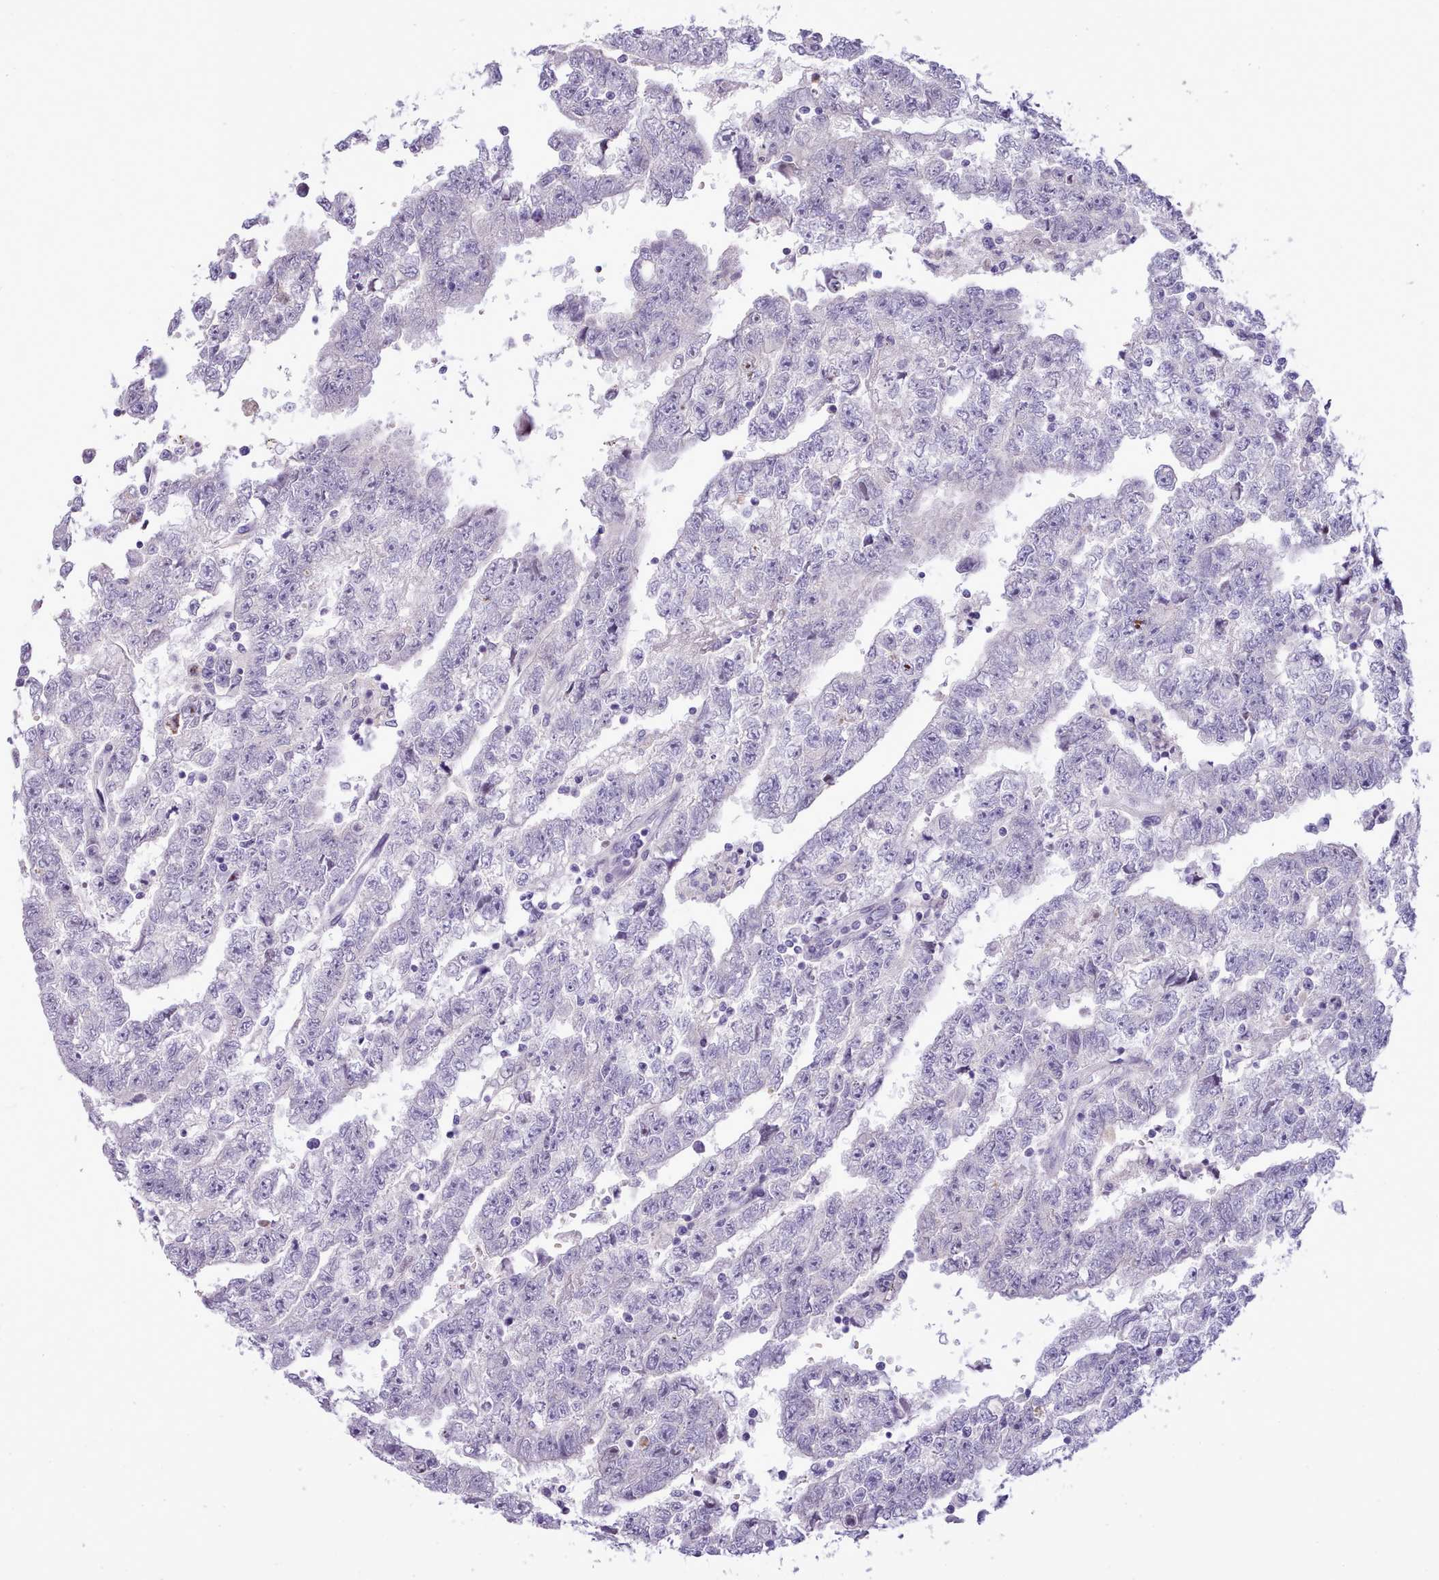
{"staining": {"intensity": "negative", "quantity": "none", "location": "none"}, "tissue": "testis cancer", "cell_type": "Tumor cells", "image_type": "cancer", "snomed": [{"axis": "morphology", "description": "Carcinoma, Embryonal, NOS"}, {"axis": "topography", "description": "Testis"}], "caption": "This photomicrograph is of testis embryonal carcinoma stained with immunohistochemistry to label a protein in brown with the nuclei are counter-stained blue. There is no staining in tumor cells.", "gene": "CYP2A13", "patient": {"sex": "male", "age": 25}}